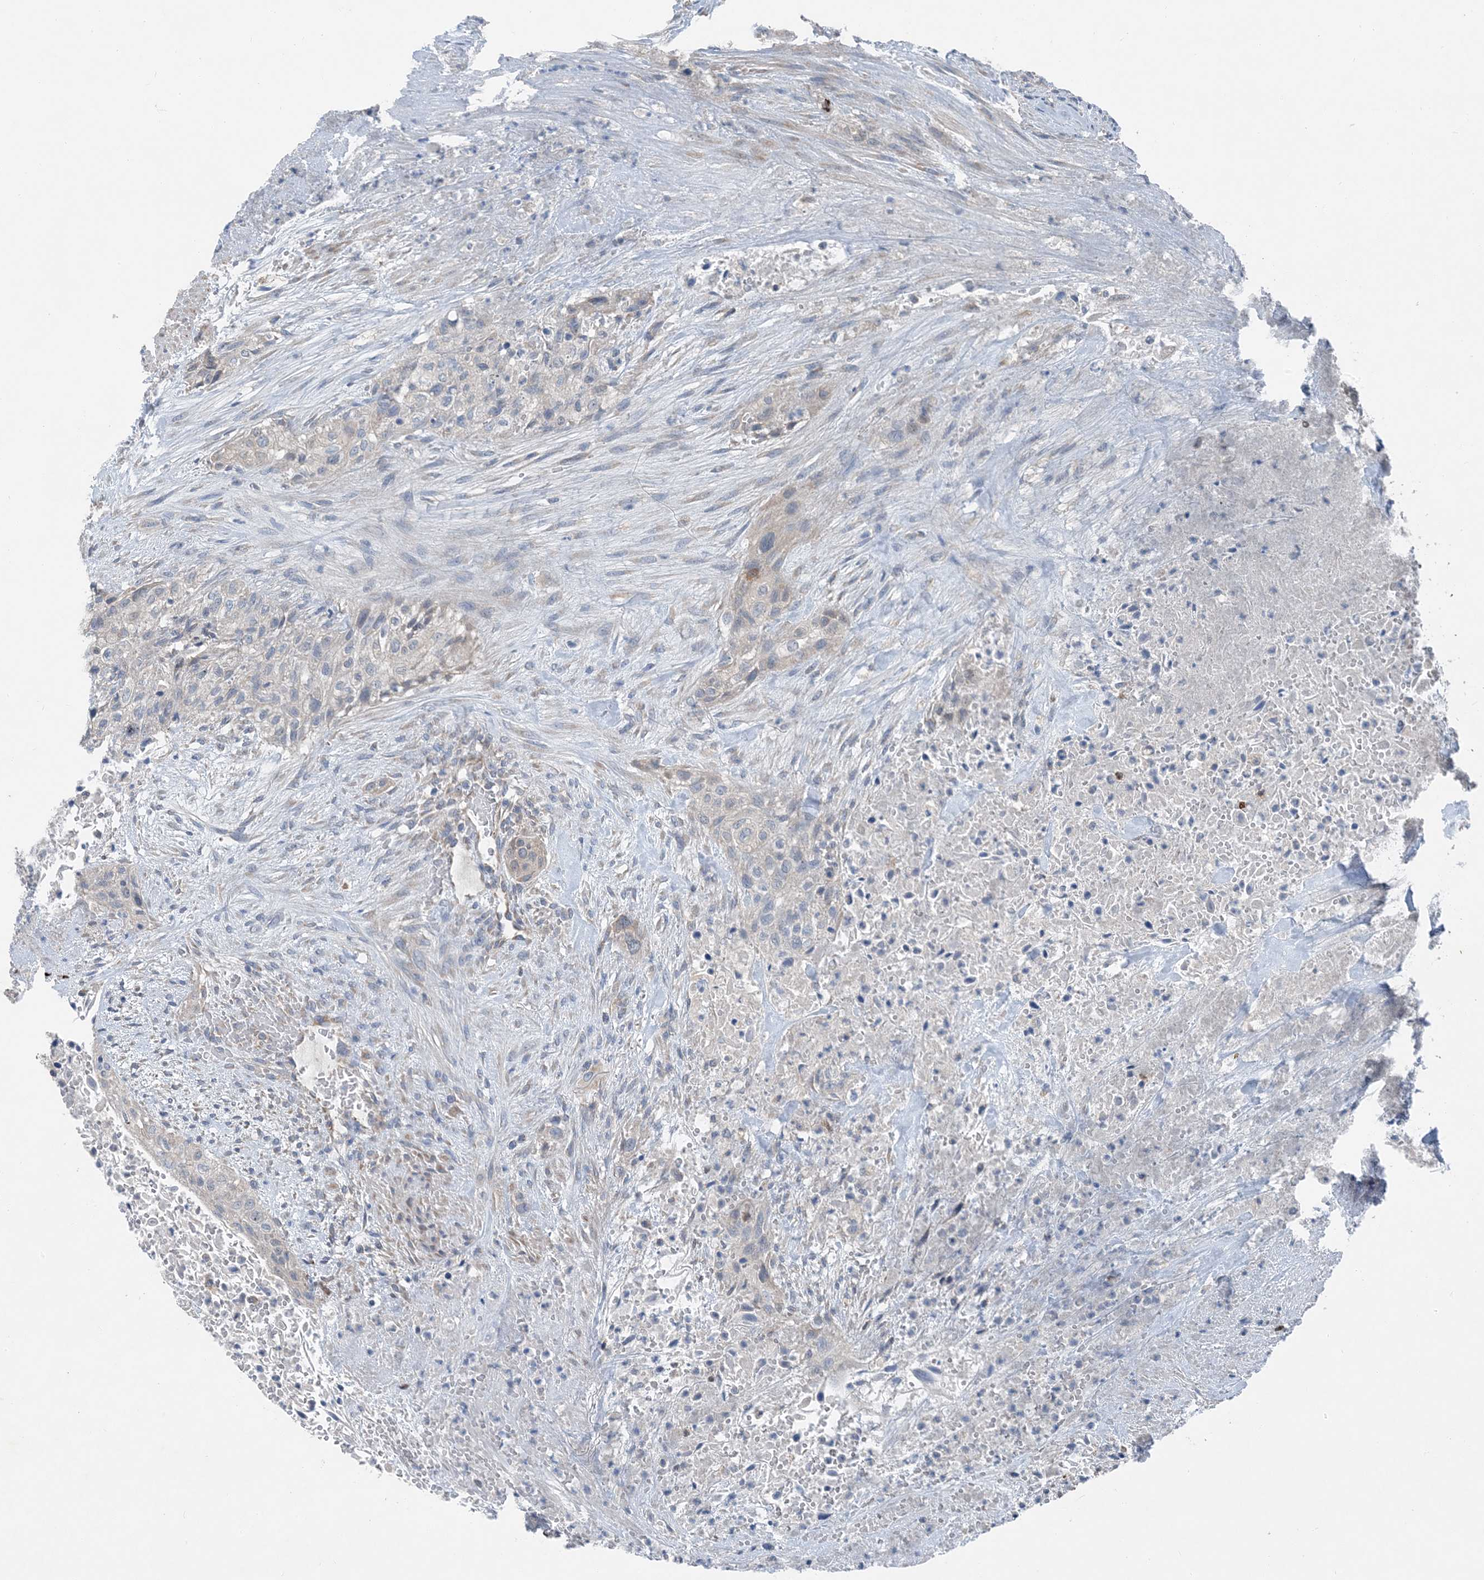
{"staining": {"intensity": "negative", "quantity": "none", "location": "none"}, "tissue": "urothelial cancer", "cell_type": "Tumor cells", "image_type": "cancer", "snomed": [{"axis": "morphology", "description": "Urothelial carcinoma, High grade"}, {"axis": "topography", "description": "Urinary bladder"}], "caption": "Immunohistochemistry (IHC) of human urothelial cancer displays no expression in tumor cells.", "gene": "DHX30", "patient": {"sex": "male", "age": 35}}